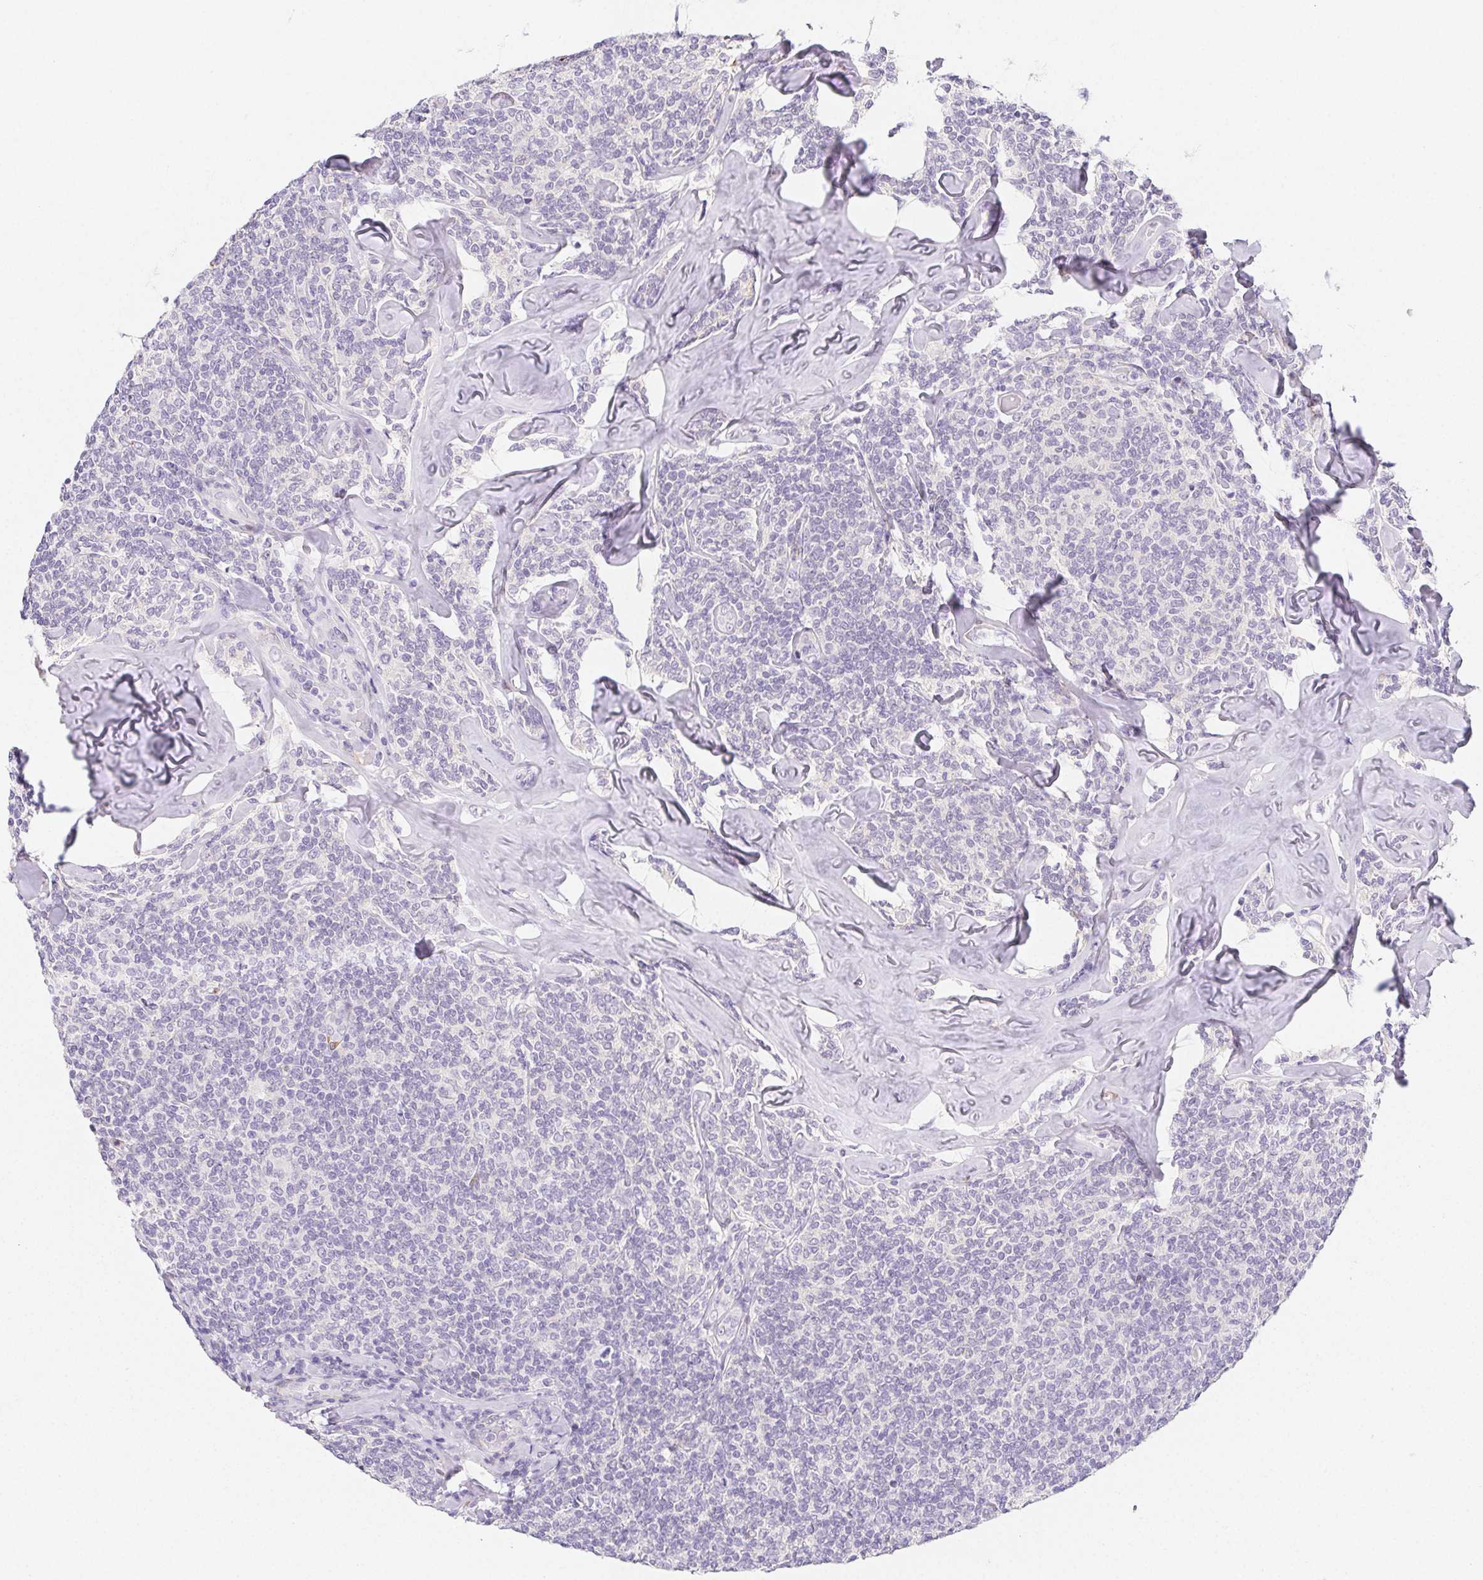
{"staining": {"intensity": "negative", "quantity": "none", "location": "none"}, "tissue": "lymphoma", "cell_type": "Tumor cells", "image_type": "cancer", "snomed": [{"axis": "morphology", "description": "Malignant lymphoma, non-Hodgkin's type, Low grade"}, {"axis": "topography", "description": "Lymph node"}], "caption": "Immunohistochemical staining of human low-grade malignant lymphoma, non-Hodgkin's type shows no significant positivity in tumor cells. (Immunohistochemistry, brightfield microscopy, high magnification).", "gene": "HRC", "patient": {"sex": "female", "age": 56}}